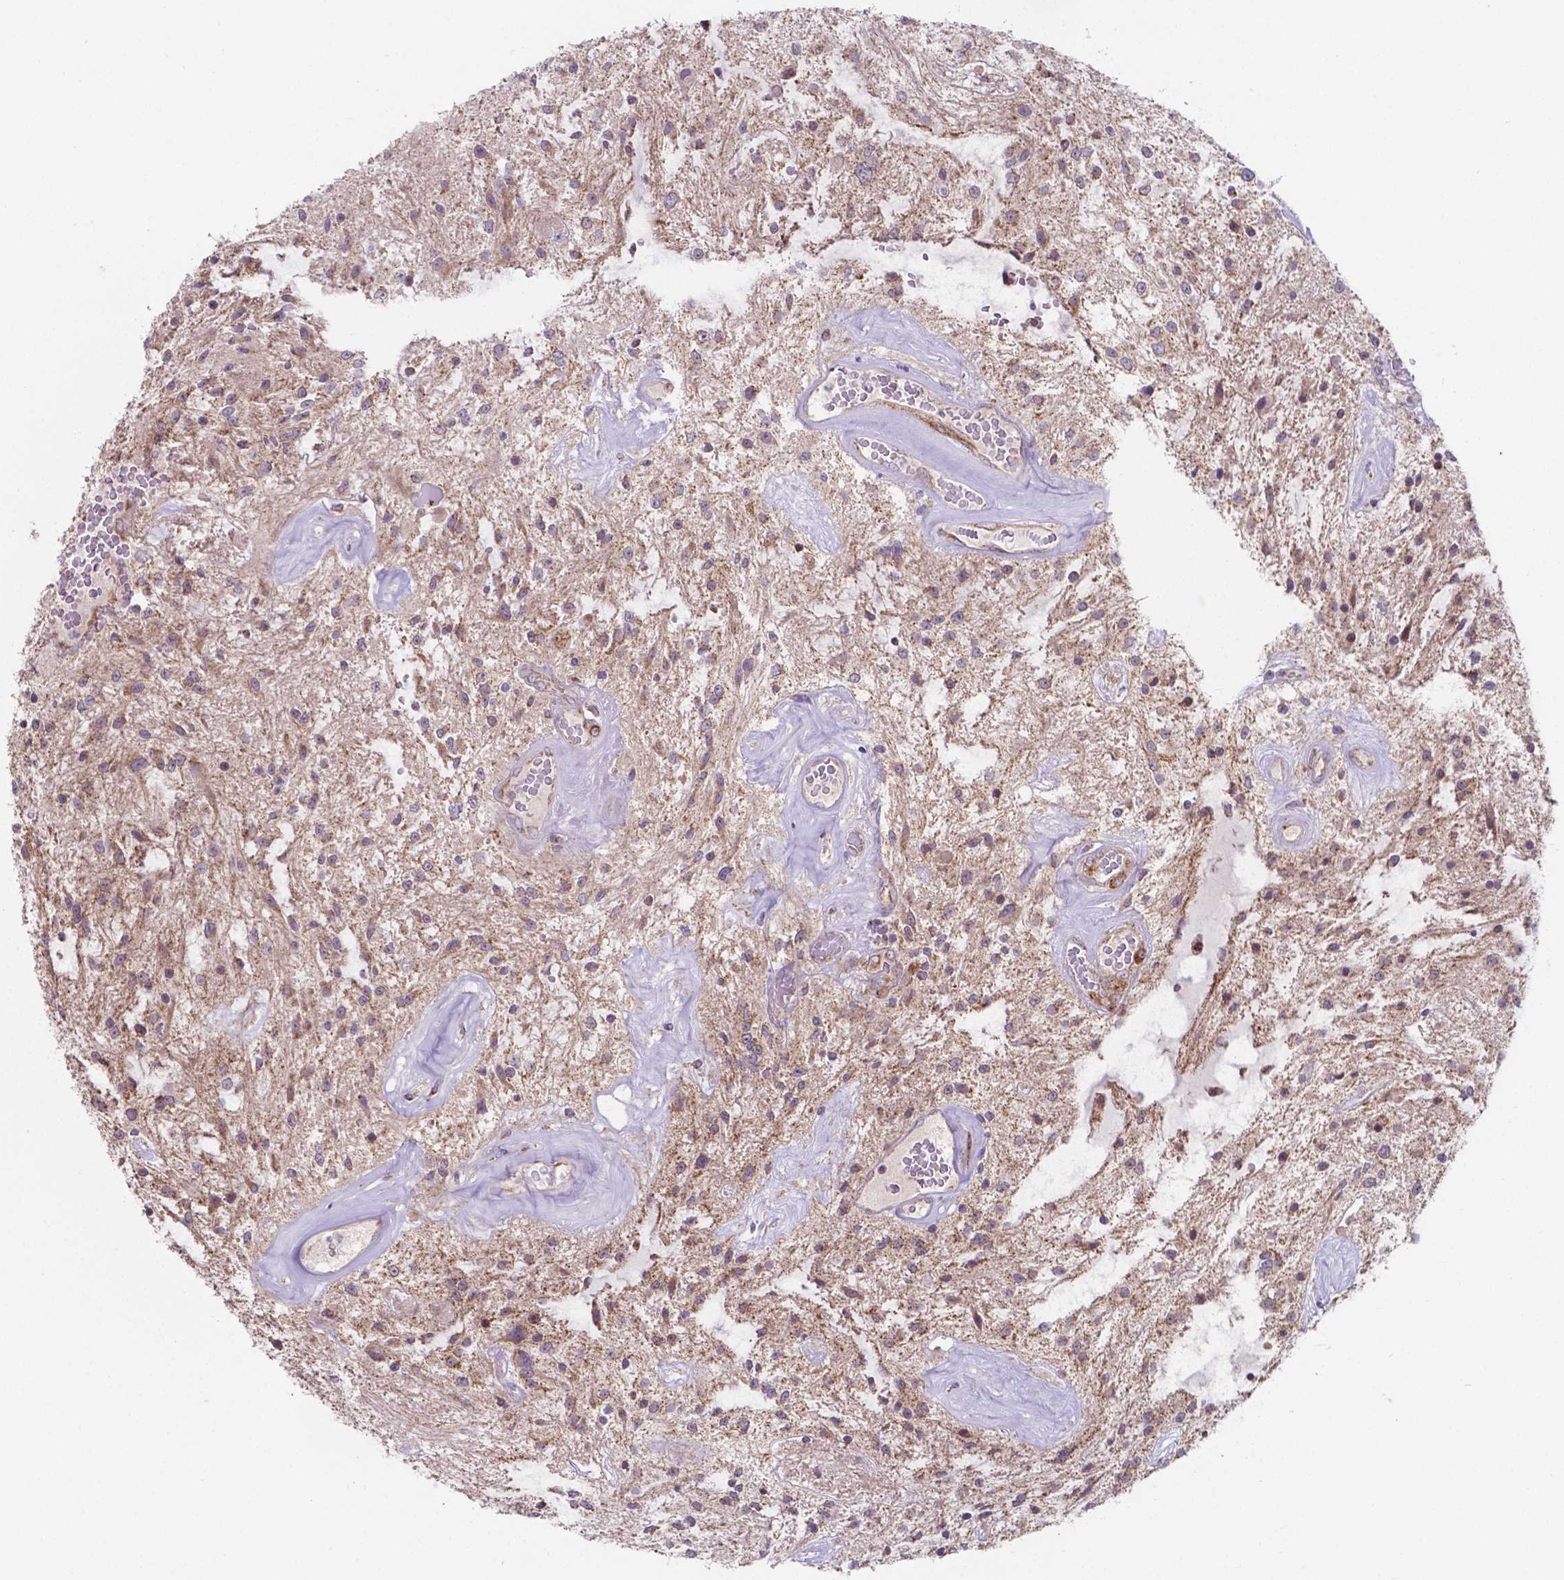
{"staining": {"intensity": "weak", "quantity": "<25%", "location": "cytoplasmic/membranous"}, "tissue": "glioma", "cell_type": "Tumor cells", "image_type": "cancer", "snomed": [{"axis": "morphology", "description": "Glioma, malignant, Low grade"}, {"axis": "topography", "description": "Cerebellum"}], "caption": "Malignant glioma (low-grade) was stained to show a protein in brown. There is no significant positivity in tumor cells.", "gene": "FAM114A1", "patient": {"sex": "female", "age": 14}}